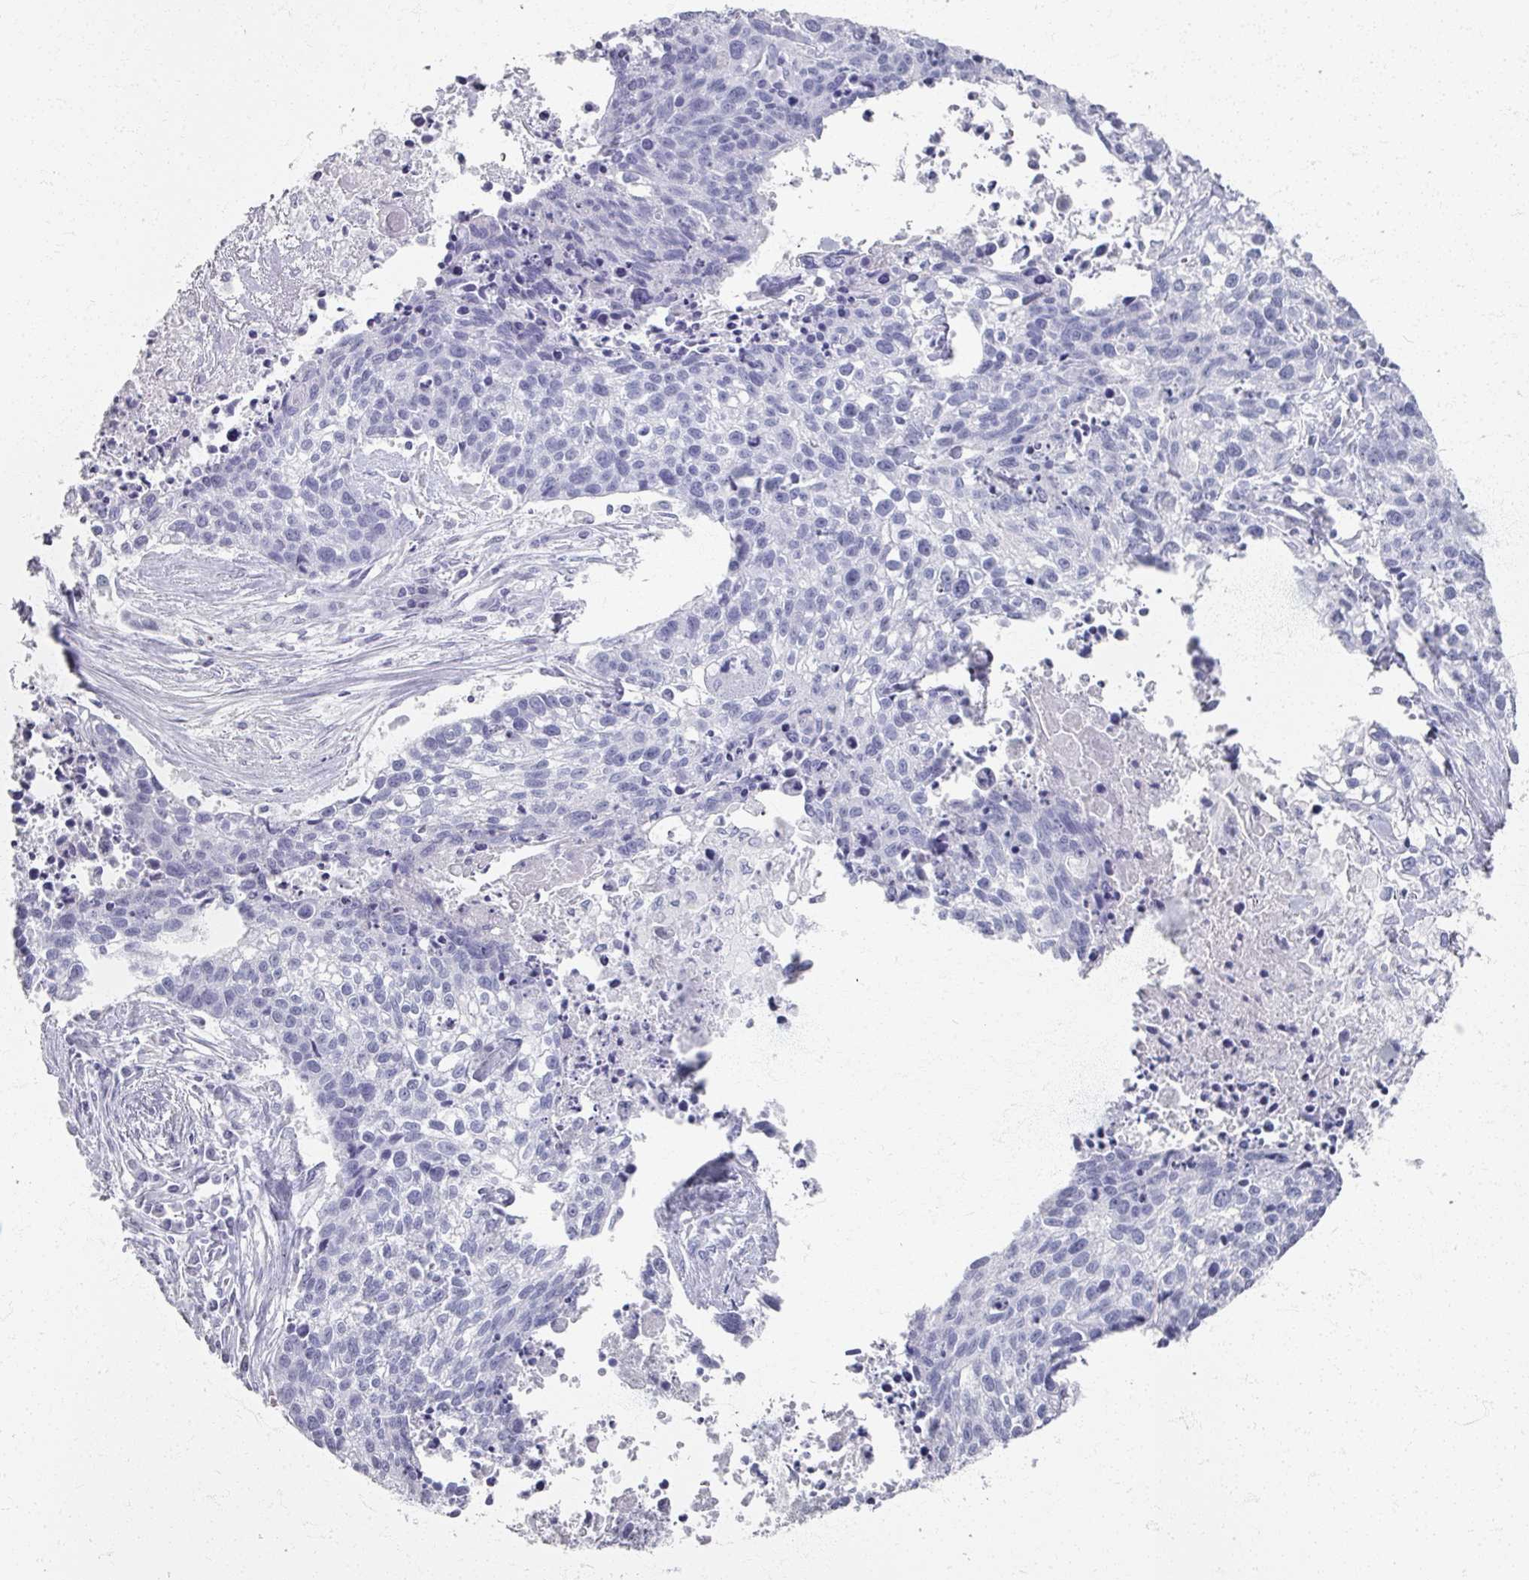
{"staining": {"intensity": "negative", "quantity": "none", "location": "none"}, "tissue": "lung cancer", "cell_type": "Tumor cells", "image_type": "cancer", "snomed": [{"axis": "morphology", "description": "Squamous cell carcinoma, NOS"}, {"axis": "topography", "description": "Lung"}], "caption": "Immunohistochemistry (IHC) of lung cancer (squamous cell carcinoma) exhibits no staining in tumor cells.", "gene": "PSKH1", "patient": {"sex": "male", "age": 74}}